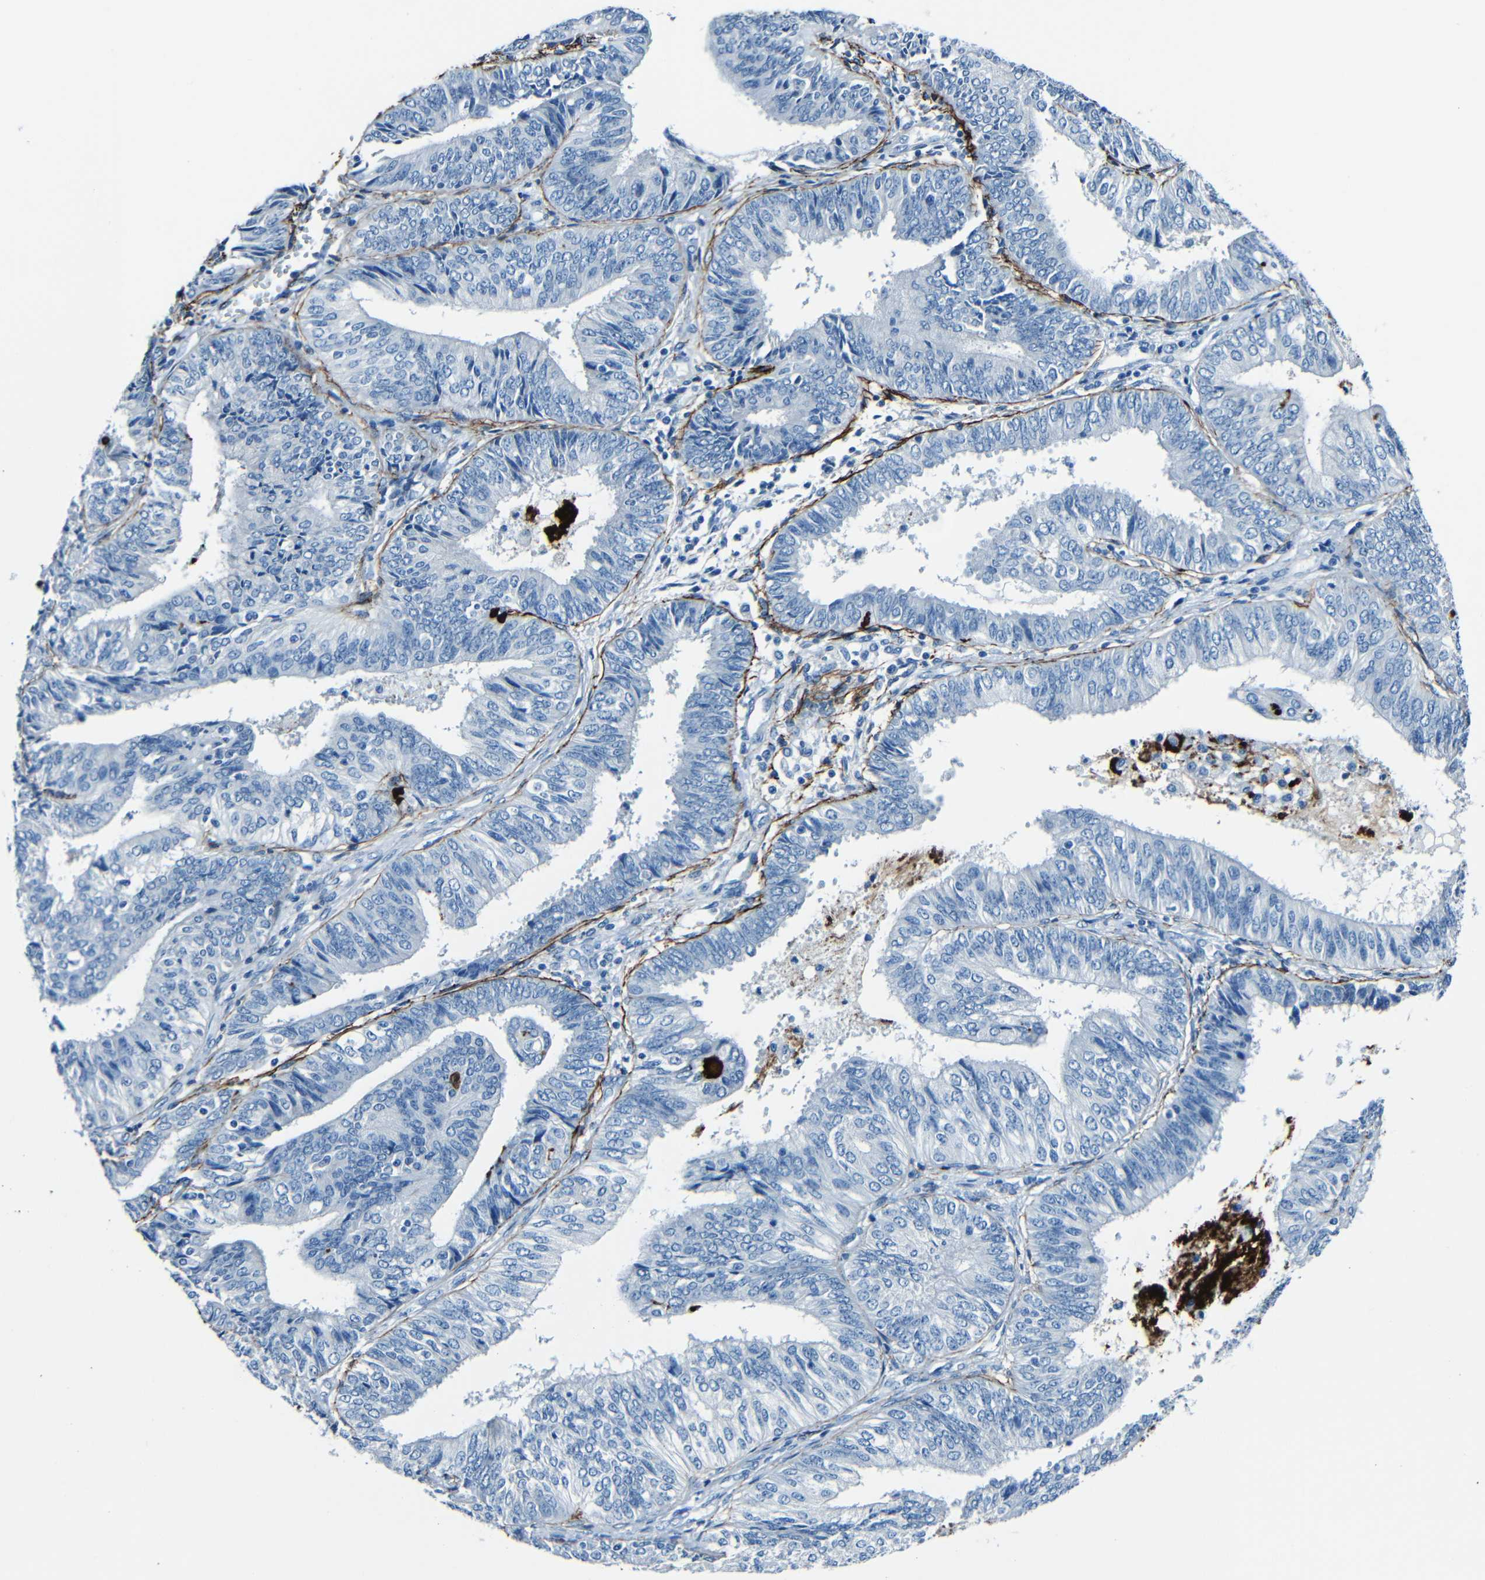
{"staining": {"intensity": "negative", "quantity": "none", "location": "none"}, "tissue": "endometrial cancer", "cell_type": "Tumor cells", "image_type": "cancer", "snomed": [{"axis": "morphology", "description": "Adenocarcinoma, NOS"}, {"axis": "topography", "description": "Endometrium"}], "caption": "Endometrial adenocarcinoma was stained to show a protein in brown. There is no significant expression in tumor cells.", "gene": "FBN2", "patient": {"sex": "female", "age": 58}}